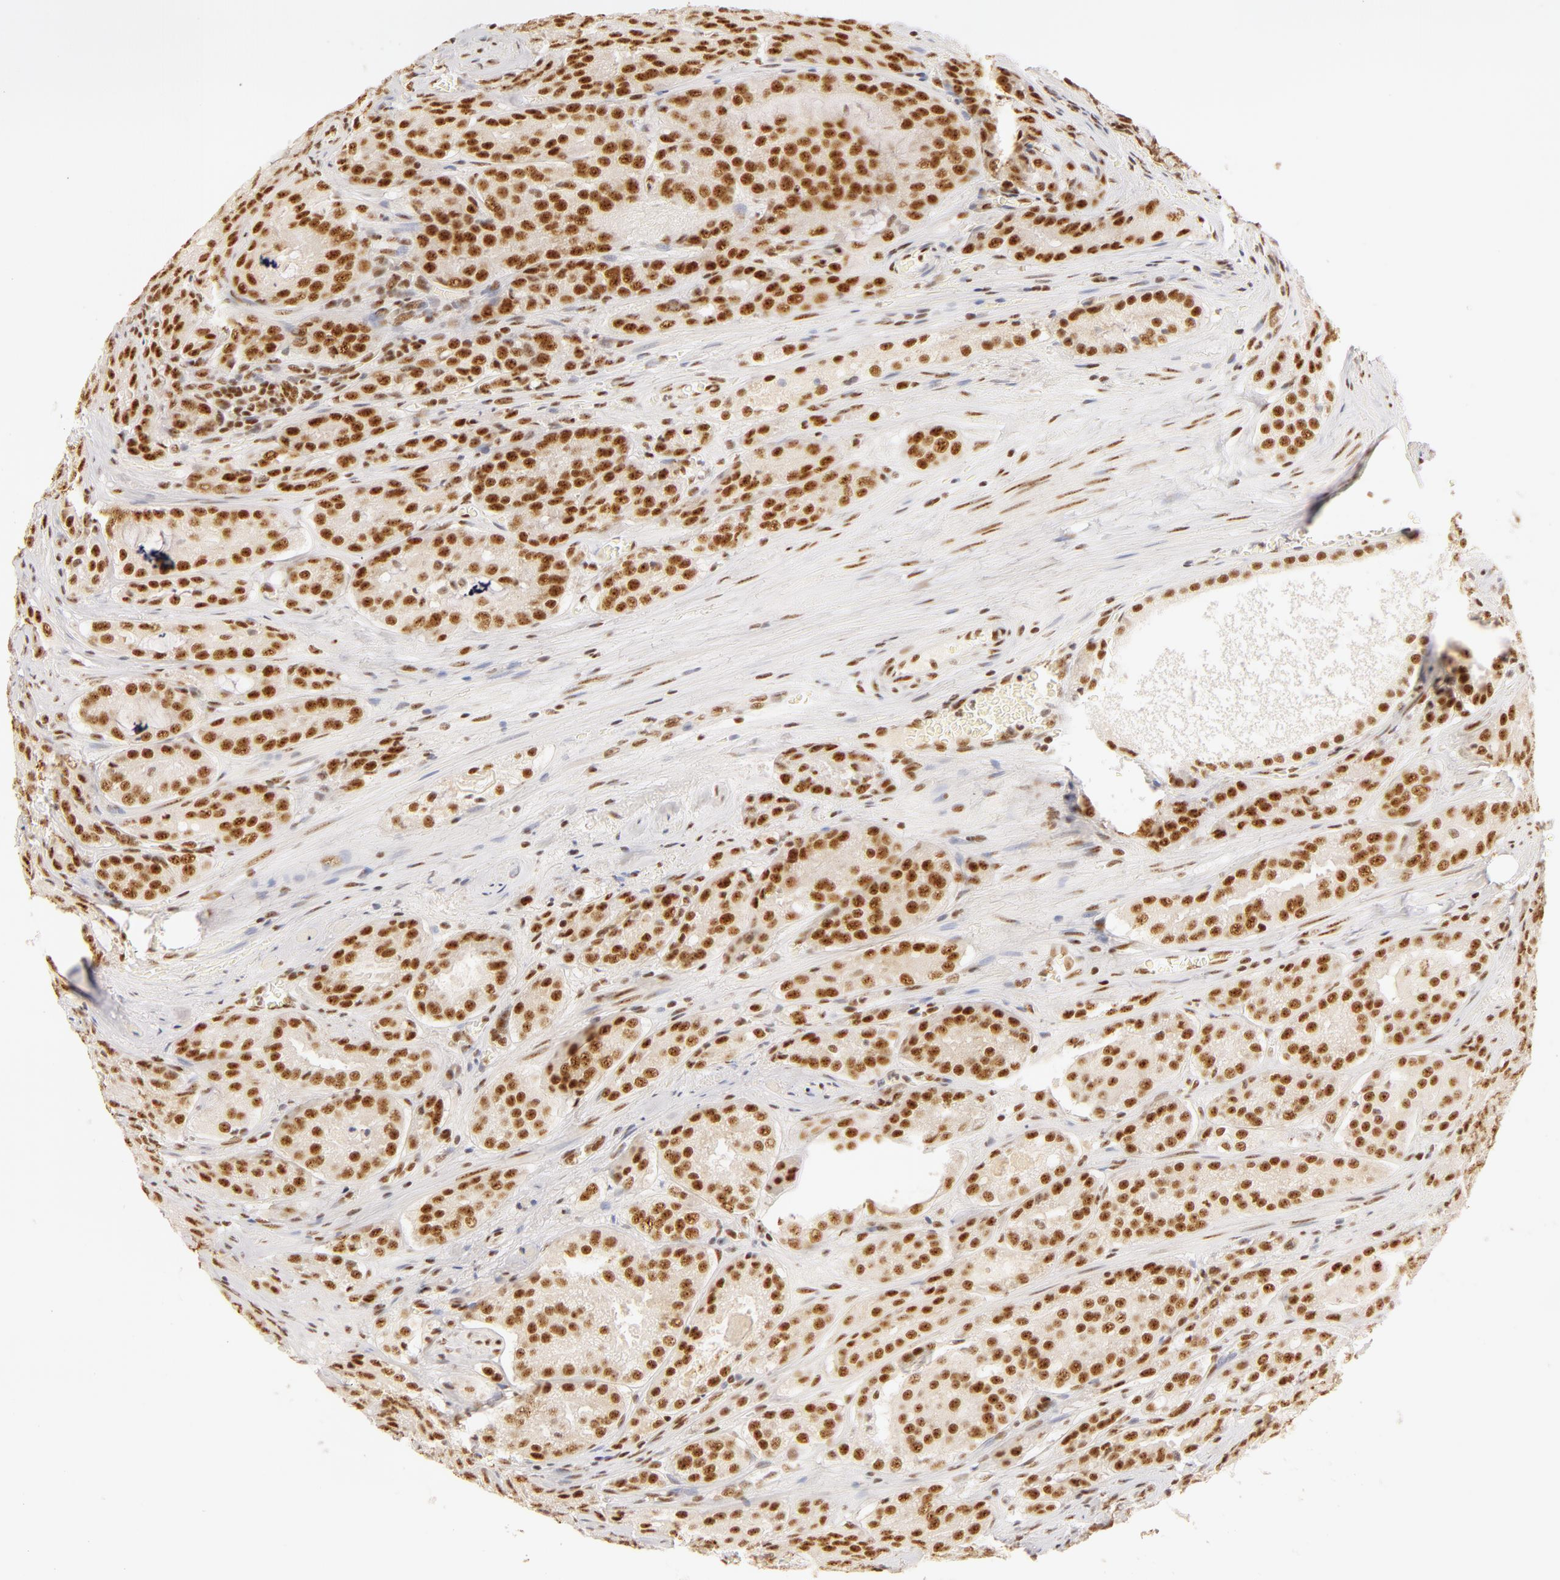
{"staining": {"intensity": "moderate", "quantity": ">75%", "location": "nuclear"}, "tissue": "prostate cancer", "cell_type": "Tumor cells", "image_type": "cancer", "snomed": [{"axis": "morphology", "description": "Adenocarcinoma, Medium grade"}, {"axis": "topography", "description": "Prostate"}], "caption": "The immunohistochemical stain highlights moderate nuclear expression in tumor cells of prostate cancer (medium-grade adenocarcinoma) tissue.", "gene": "RBM39", "patient": {"sex": "male", "age": 60}}